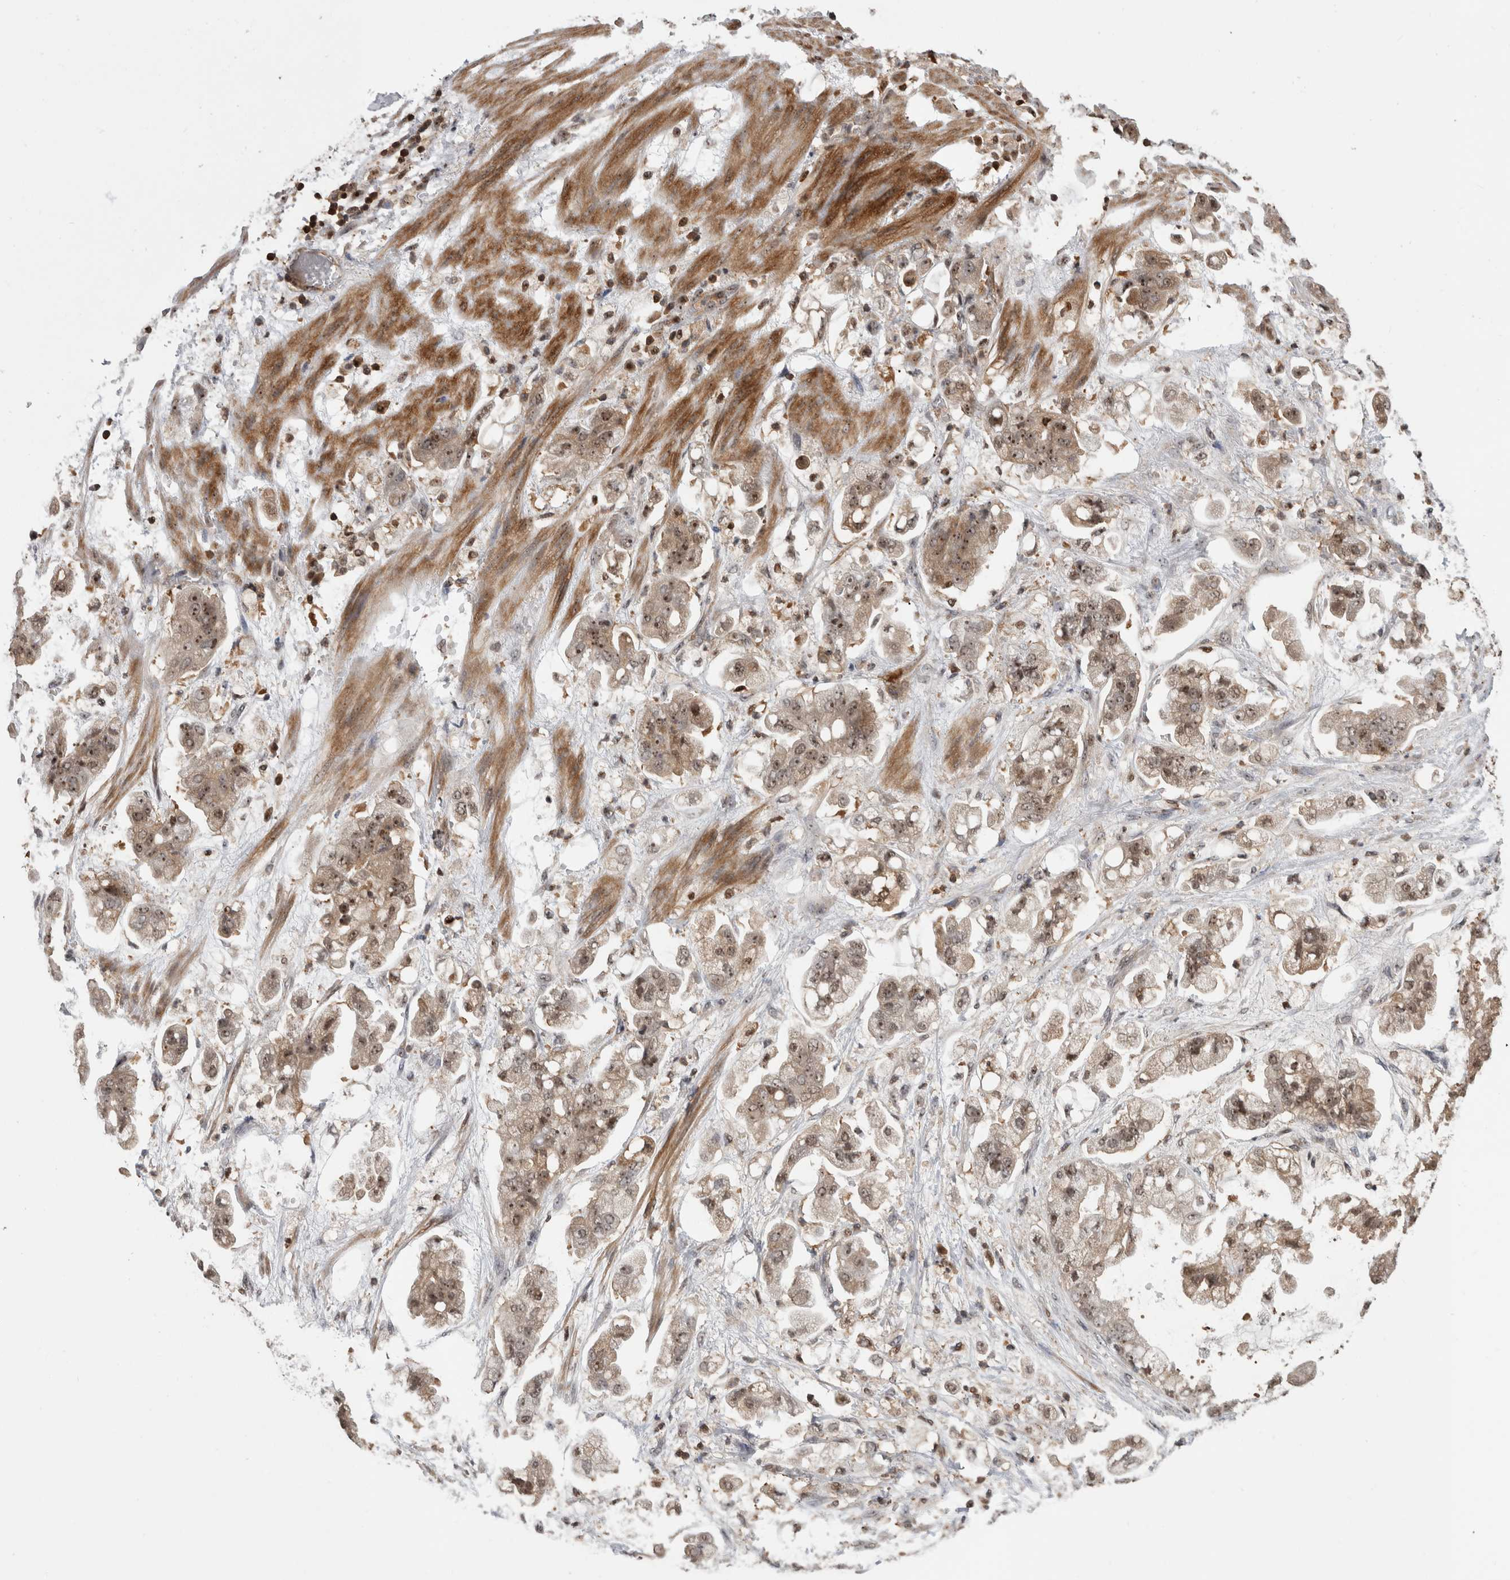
{"staining": {"intensity": "moderate", "quantity": ">75%", "location": "cytoplasmic/membranous,nuclear"}, "tissue": "stomach cancer", "cell_type": "Tumor cells", "image_type": "cancer", "snomed": [{"axis": "morphology", "description": "Adenocarcinoma, NOS"}, {"axis": "topography", "description": "Stomach"}], "caption": "Human stomach adenocarcinoma stained with a protein marker demonstrates moderate staining in tumor cells.", "gene": "TDRD7", "patient": {"sex": "male", "age": 62}}